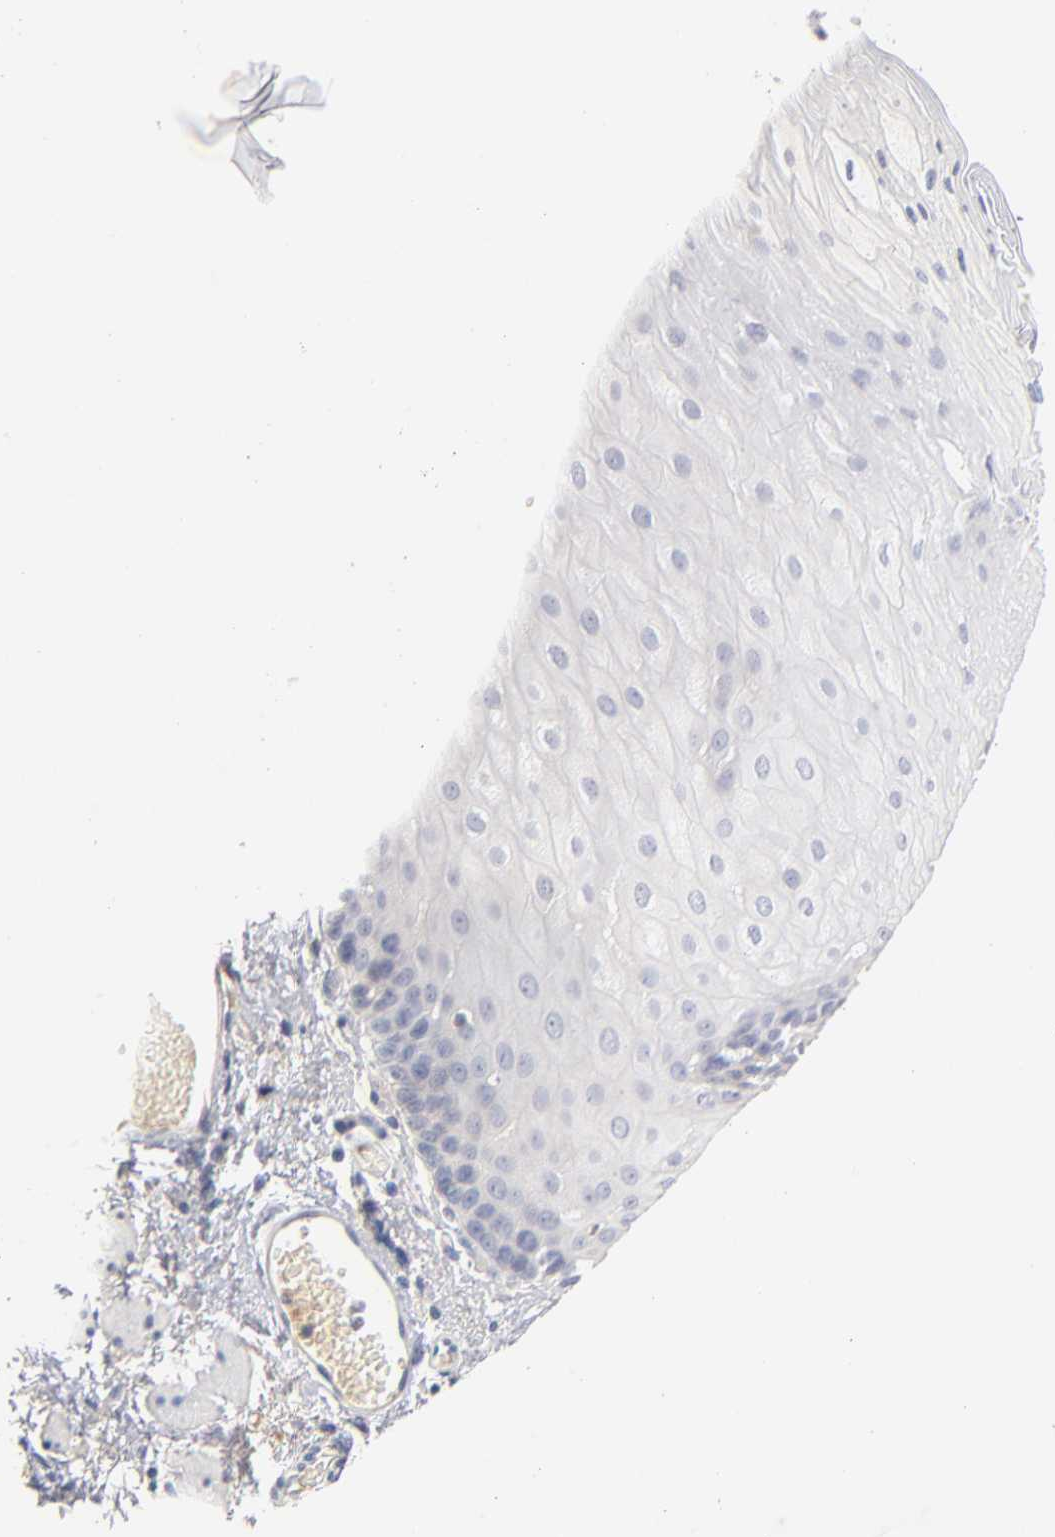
{"staining": {"intensity": "negative", "quantity": "none", "location": "none"}, "tissue": "esophagus", "cell_type": "Squamous epithelial cells", "image_type": "normal", "snomed": [{"axis": "morphology", "description": "Normal tissue, NOS"}, {"axis": "topography", "description": "Esophagus"}], "caption": "High magnification brightfield microscopy of normal esophagus stained with DAB (brown) and counterstained with hematoxylin (blue): squamous epithelial cells show no significant positivity. (DAB immunohistochemistry (IHC) visualized using brightfield microscopy, high magnification).", "gene": "F12", "patient": {"sex": "male", "age": 69}}